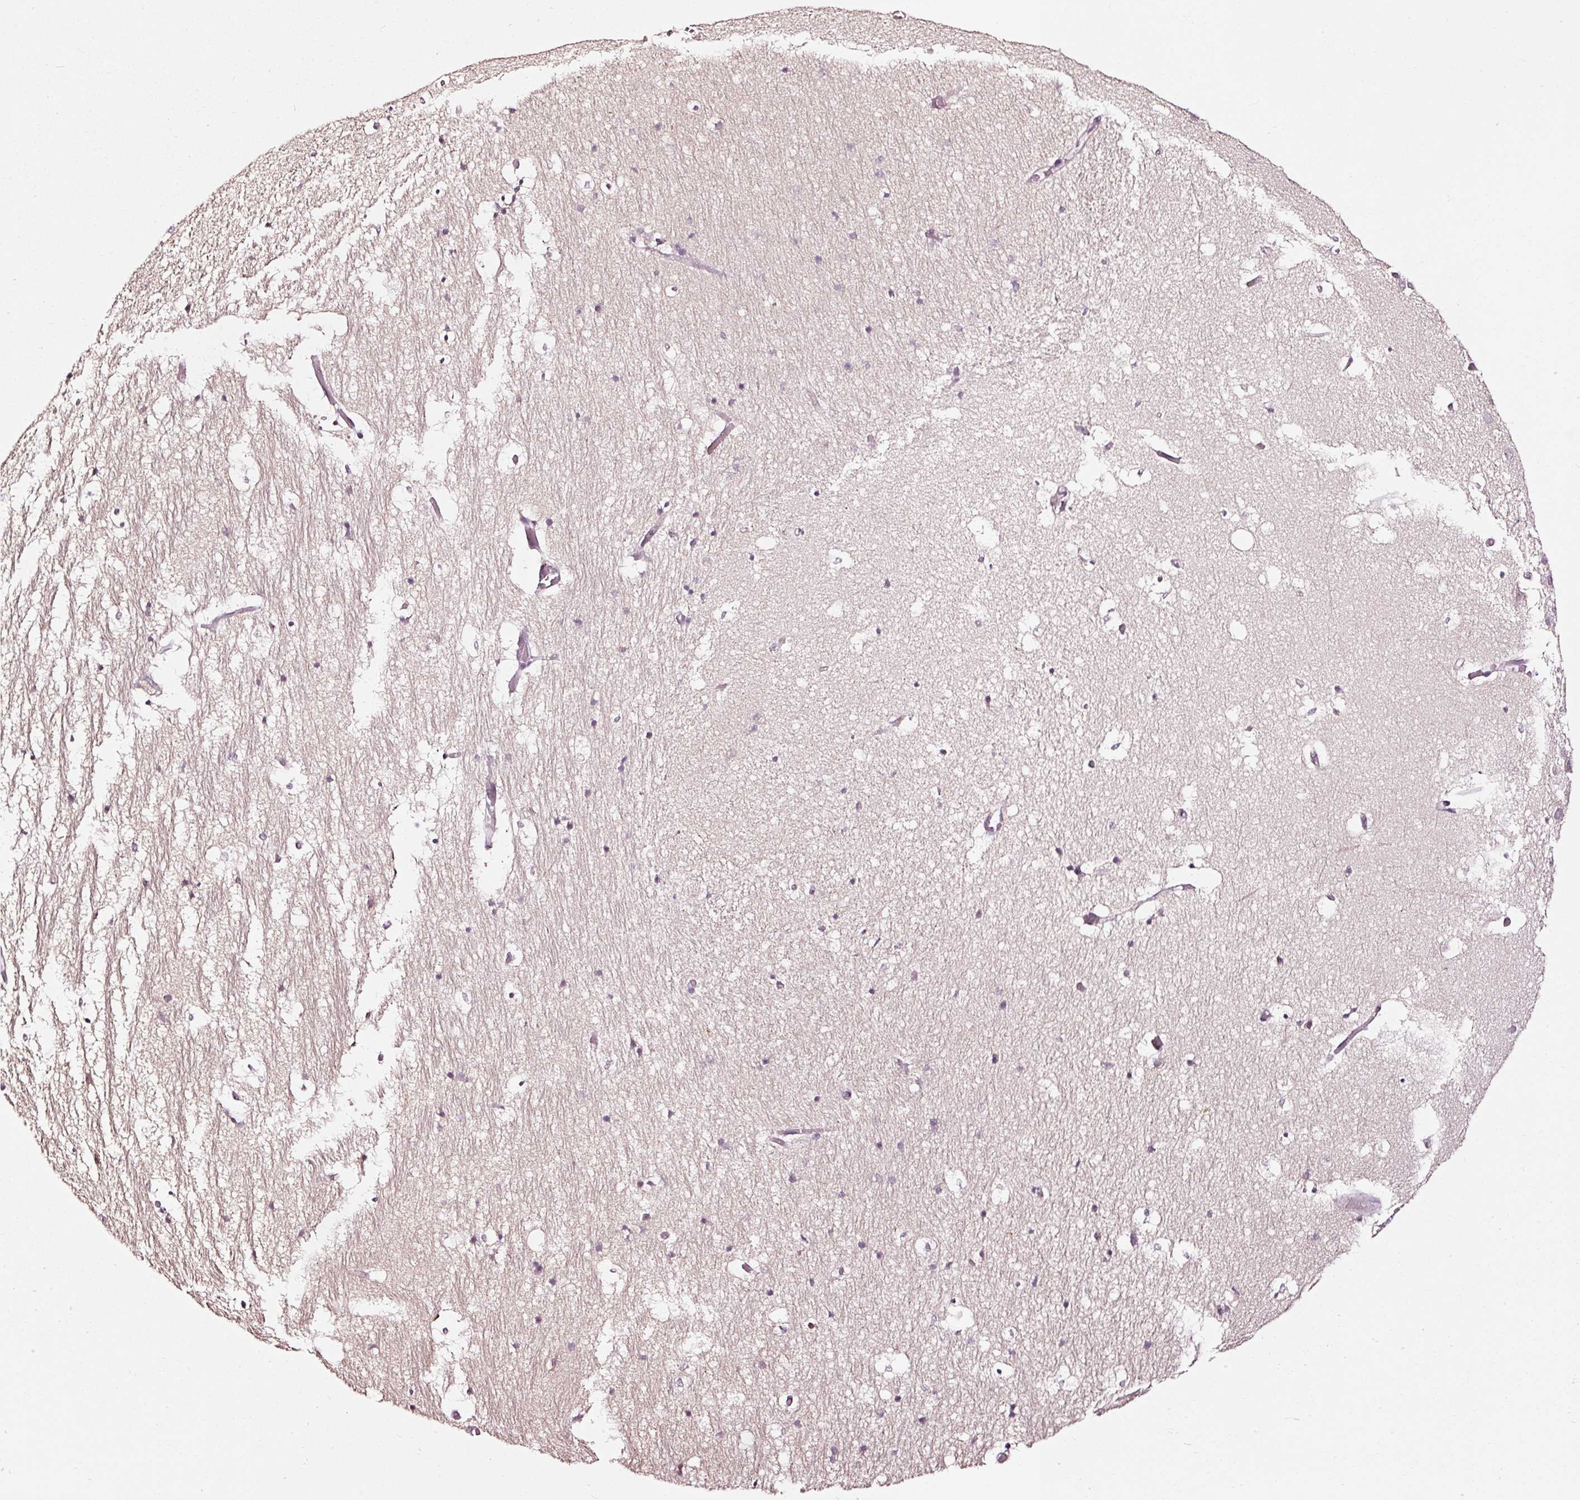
{"staining": {"intensity": "negative", "quantity": "none", "location": "none"}, "tissue": "hippocampus", "cell_type": "Glial cells", "image_type": "normal", "snomed": [{"axis": "morphology", "description": "Normal tissue, NOS"}, {"axis": "topography", "description": "Hippocampus"}], "caption": "High power microscopy image of an immunohistochemistry image of benign hippocampus, revealing no significant staining in glial cells. (Brightfield microscopy of DAB immunohistochemistry at high magnification).", "gene": "UTP14A", "patient": {"sex": "female", "age": 52}}